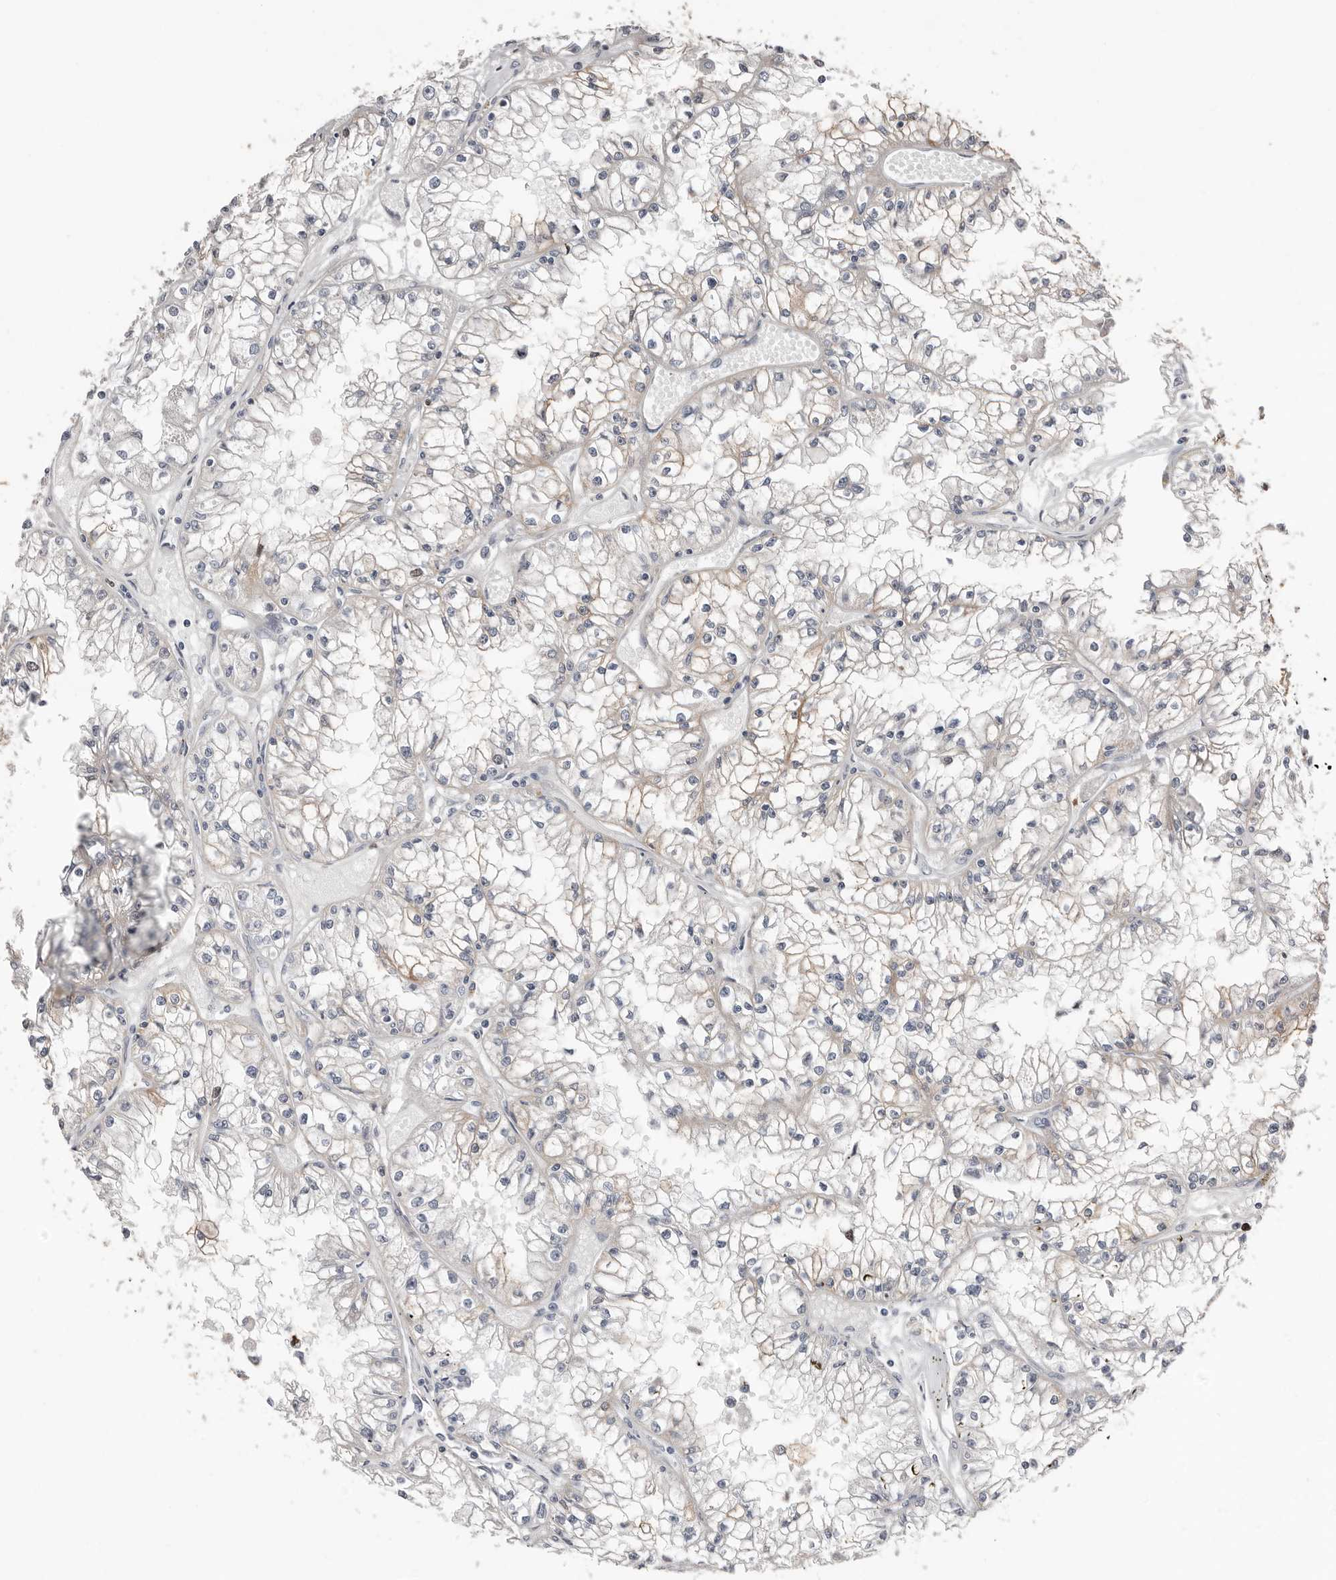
{"staining": {"intensity": "weak", "quantity": "<25%", "location": "cytoplasmic/membranous"}, "tissue": "renal cancer", "cell_type": "Tumor cells", "image_type": "cancer", "snomed": [{"axis": "morphology", "description": "Adenocarcinoma, NOS"}, {"axis": "topography", "description": "Kidney"}], "caption": "Immunohistochemical staining of adenocarcinoma (renal) exhibits no significant expression in tumor cells.", "gene": "SMYD4", "patient": {"sex": "male", "age": 56}}